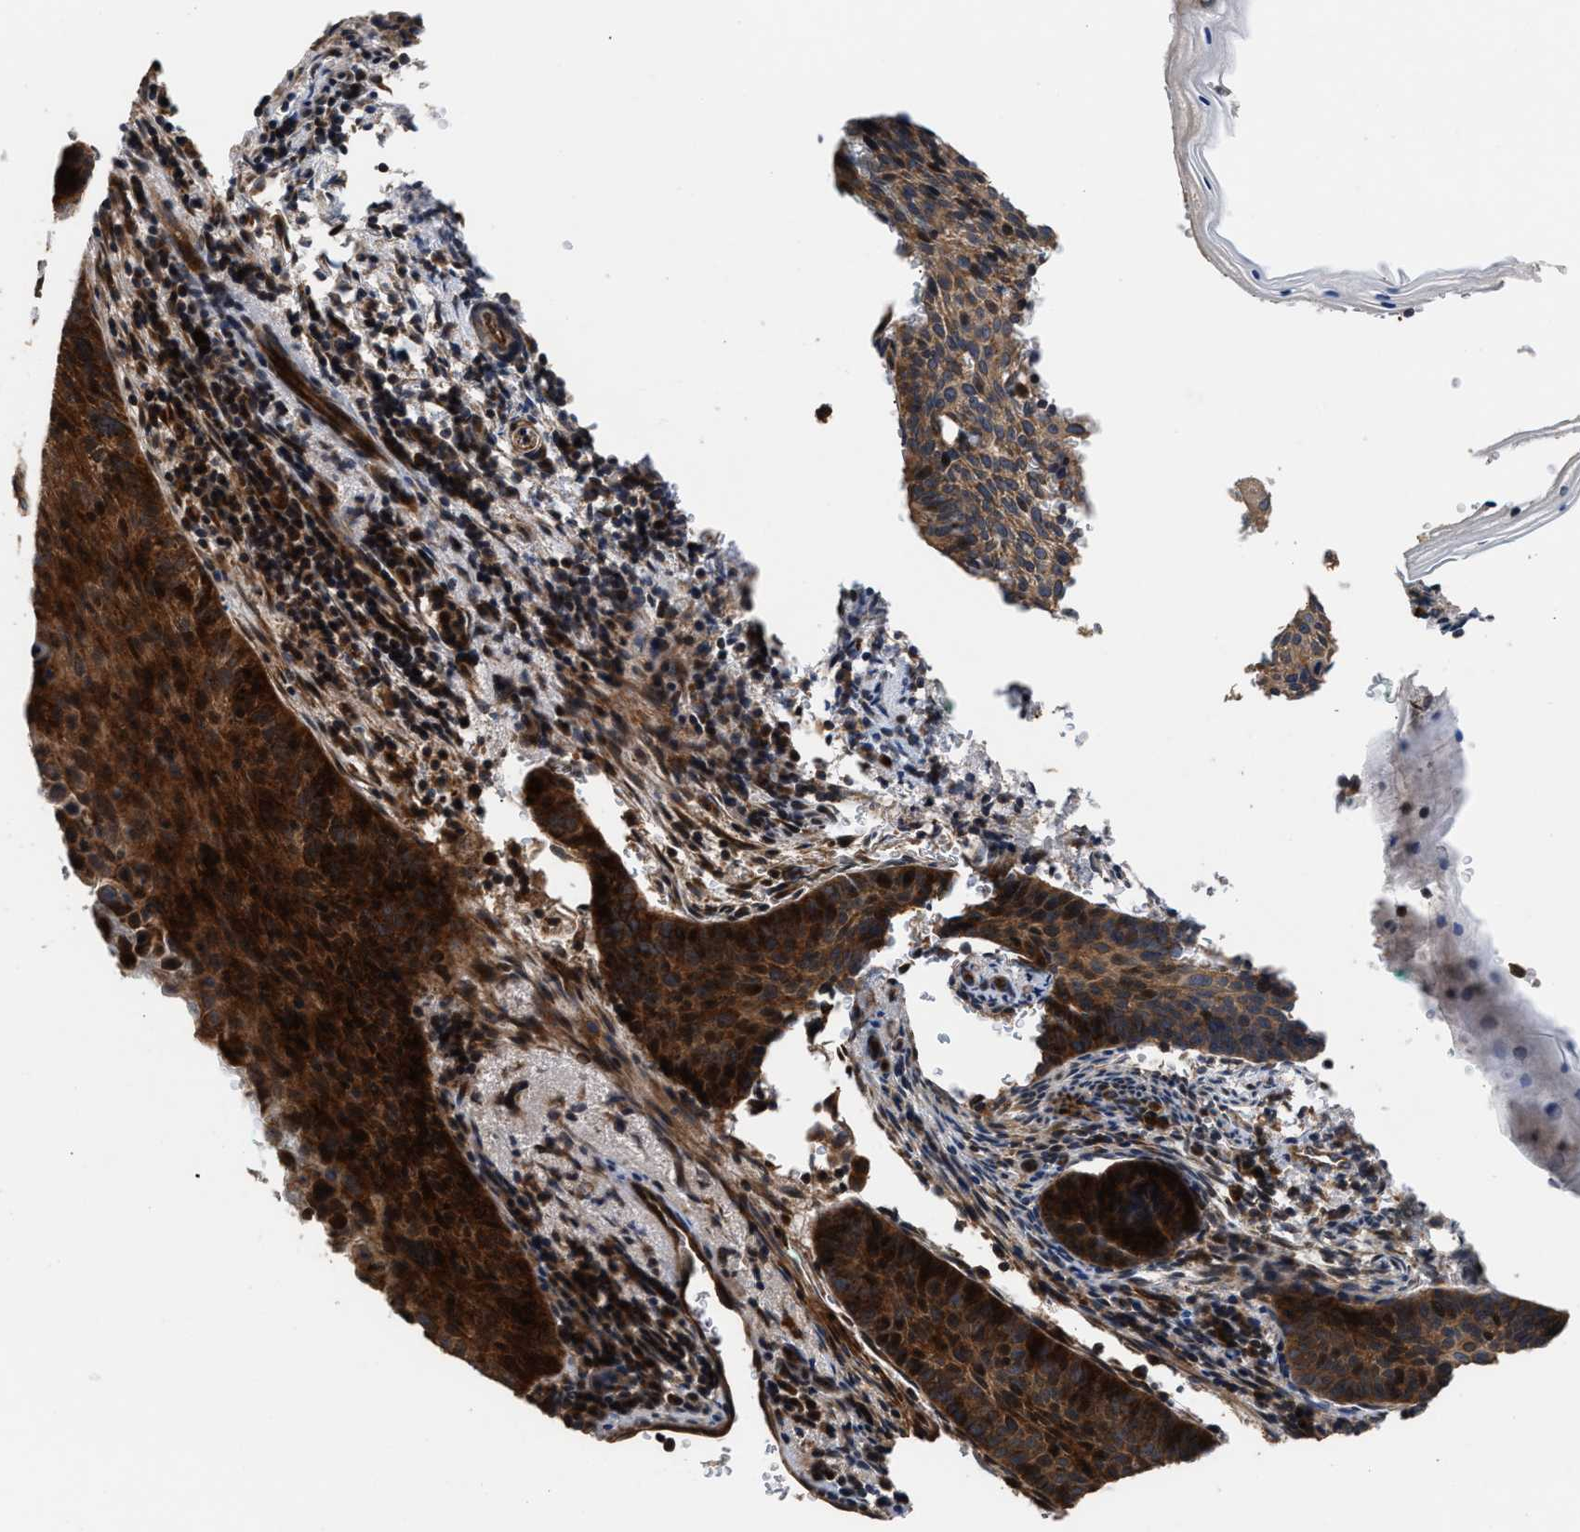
{"staining": {"intensity": "strong", "quantity": ">75%", "location": "cytoplasmic/membranous,nuclear"}, "tissue": "cervical cancer", "cell_type": "Tumor cells", "image_type": "cancer", "snomed": [{"axis": "morphology", "description": "Squamous cell carcinoma, NOS"}, {"axis": "topography", "description": "Cervix"}], "caption": "This photomicrograph shows immunohistochemistry staining of human squamous cell carcinoma (cervical), with high strong cytoplasmic/membranous and nuclear positivity in about >75% of tumor cells.", "gene": "STAU1", "patient": {"sex": "female", "age": 33}}